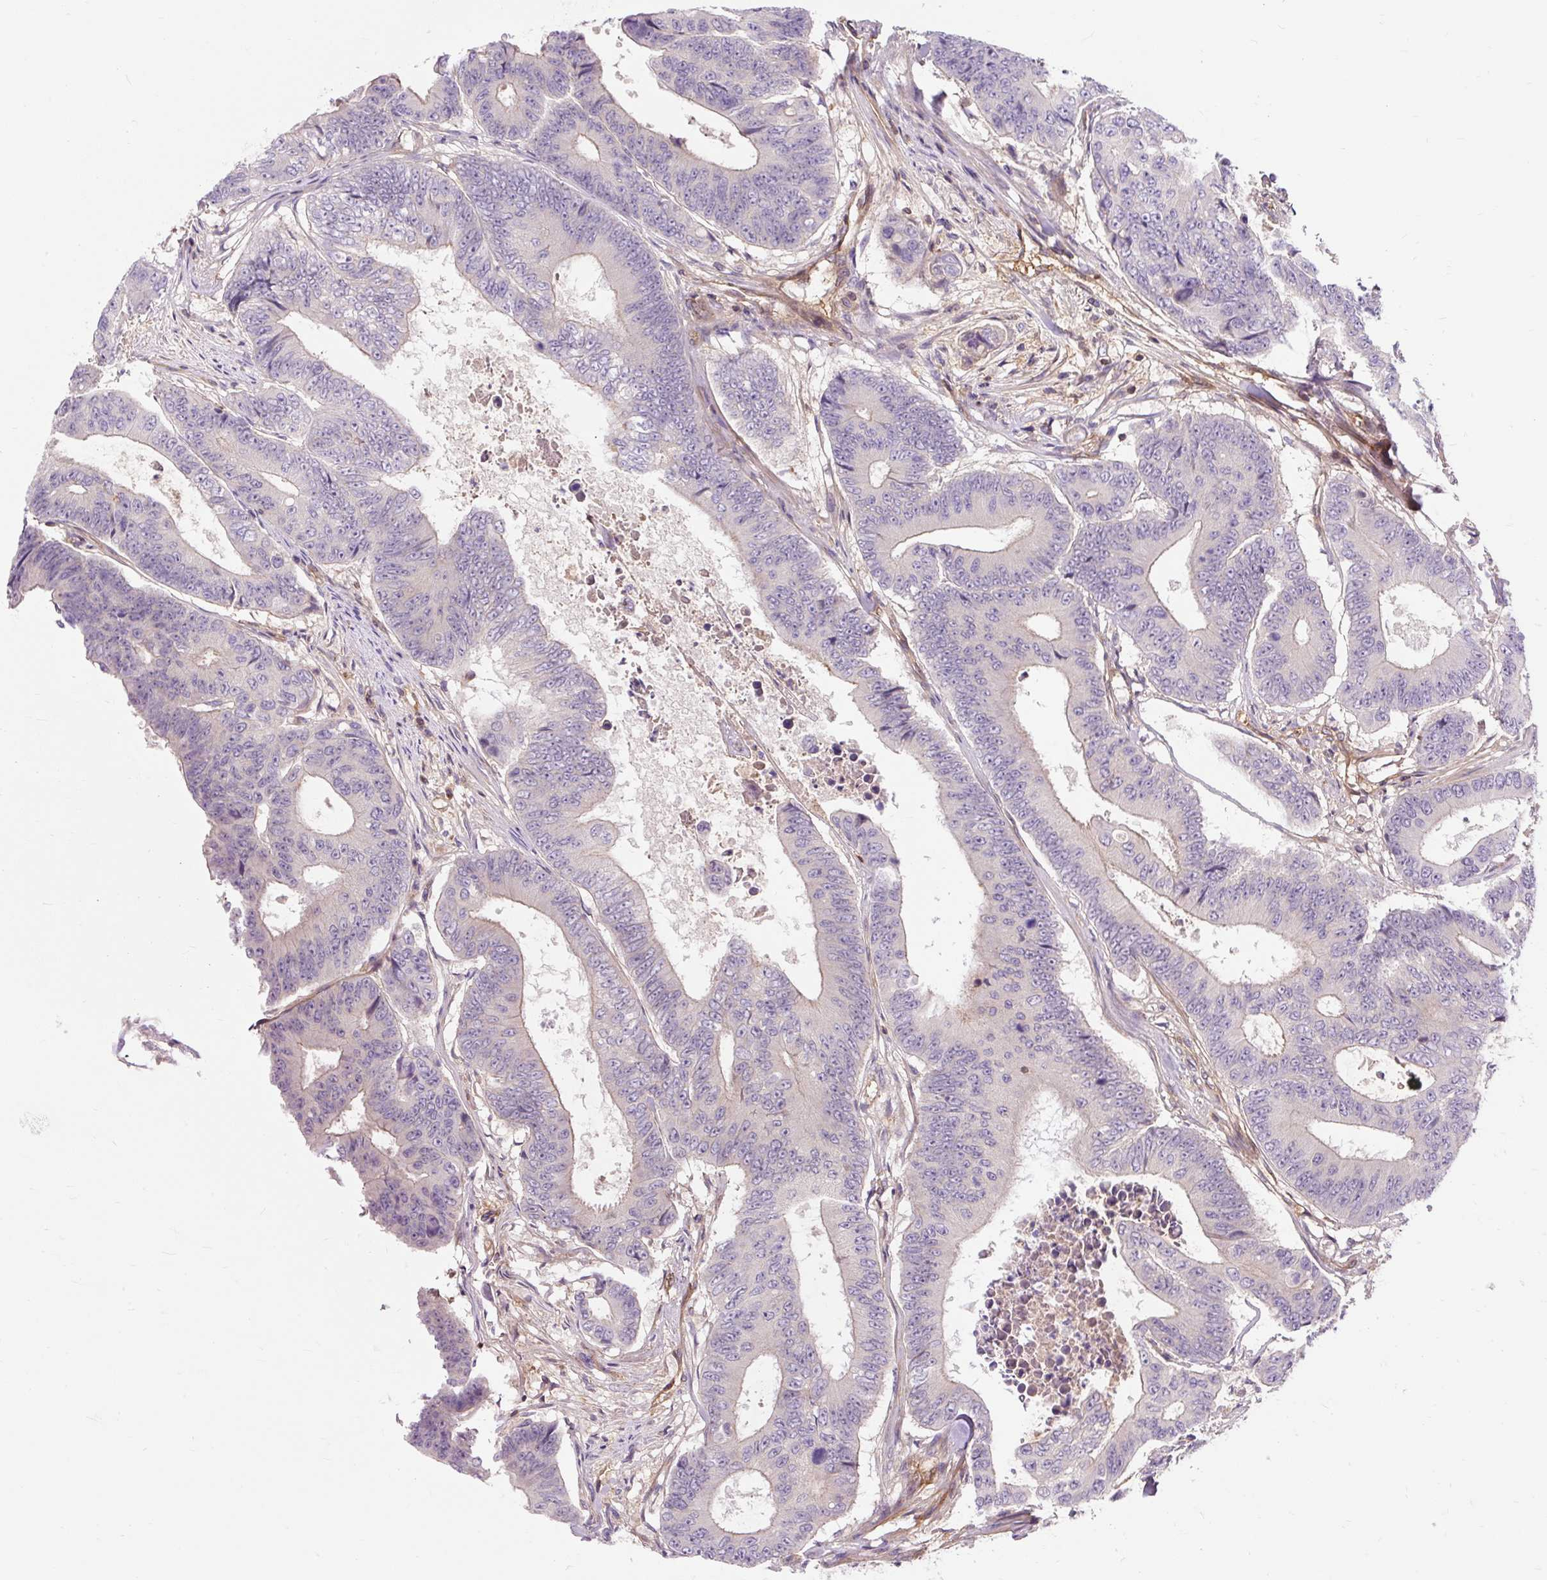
{"staining": {"intensity": "negative", "quantity": "none", "location": "none"}, "tissue": "colorectal cancer", "cell_type": "Tumor cells", "image_type": "cancer", "snomed": [{"axis": "morphology", "description": "Adenocarcinoma, NOS"}, {"axis": "topography", "description": "Colon"}], "caption": "The image demonstrates no significant staining in tumor cells of colorectal cancer (adenocarcinoma).", "gene": "PCDHGB3", "patient": {"sex": "female", "age": 48}}